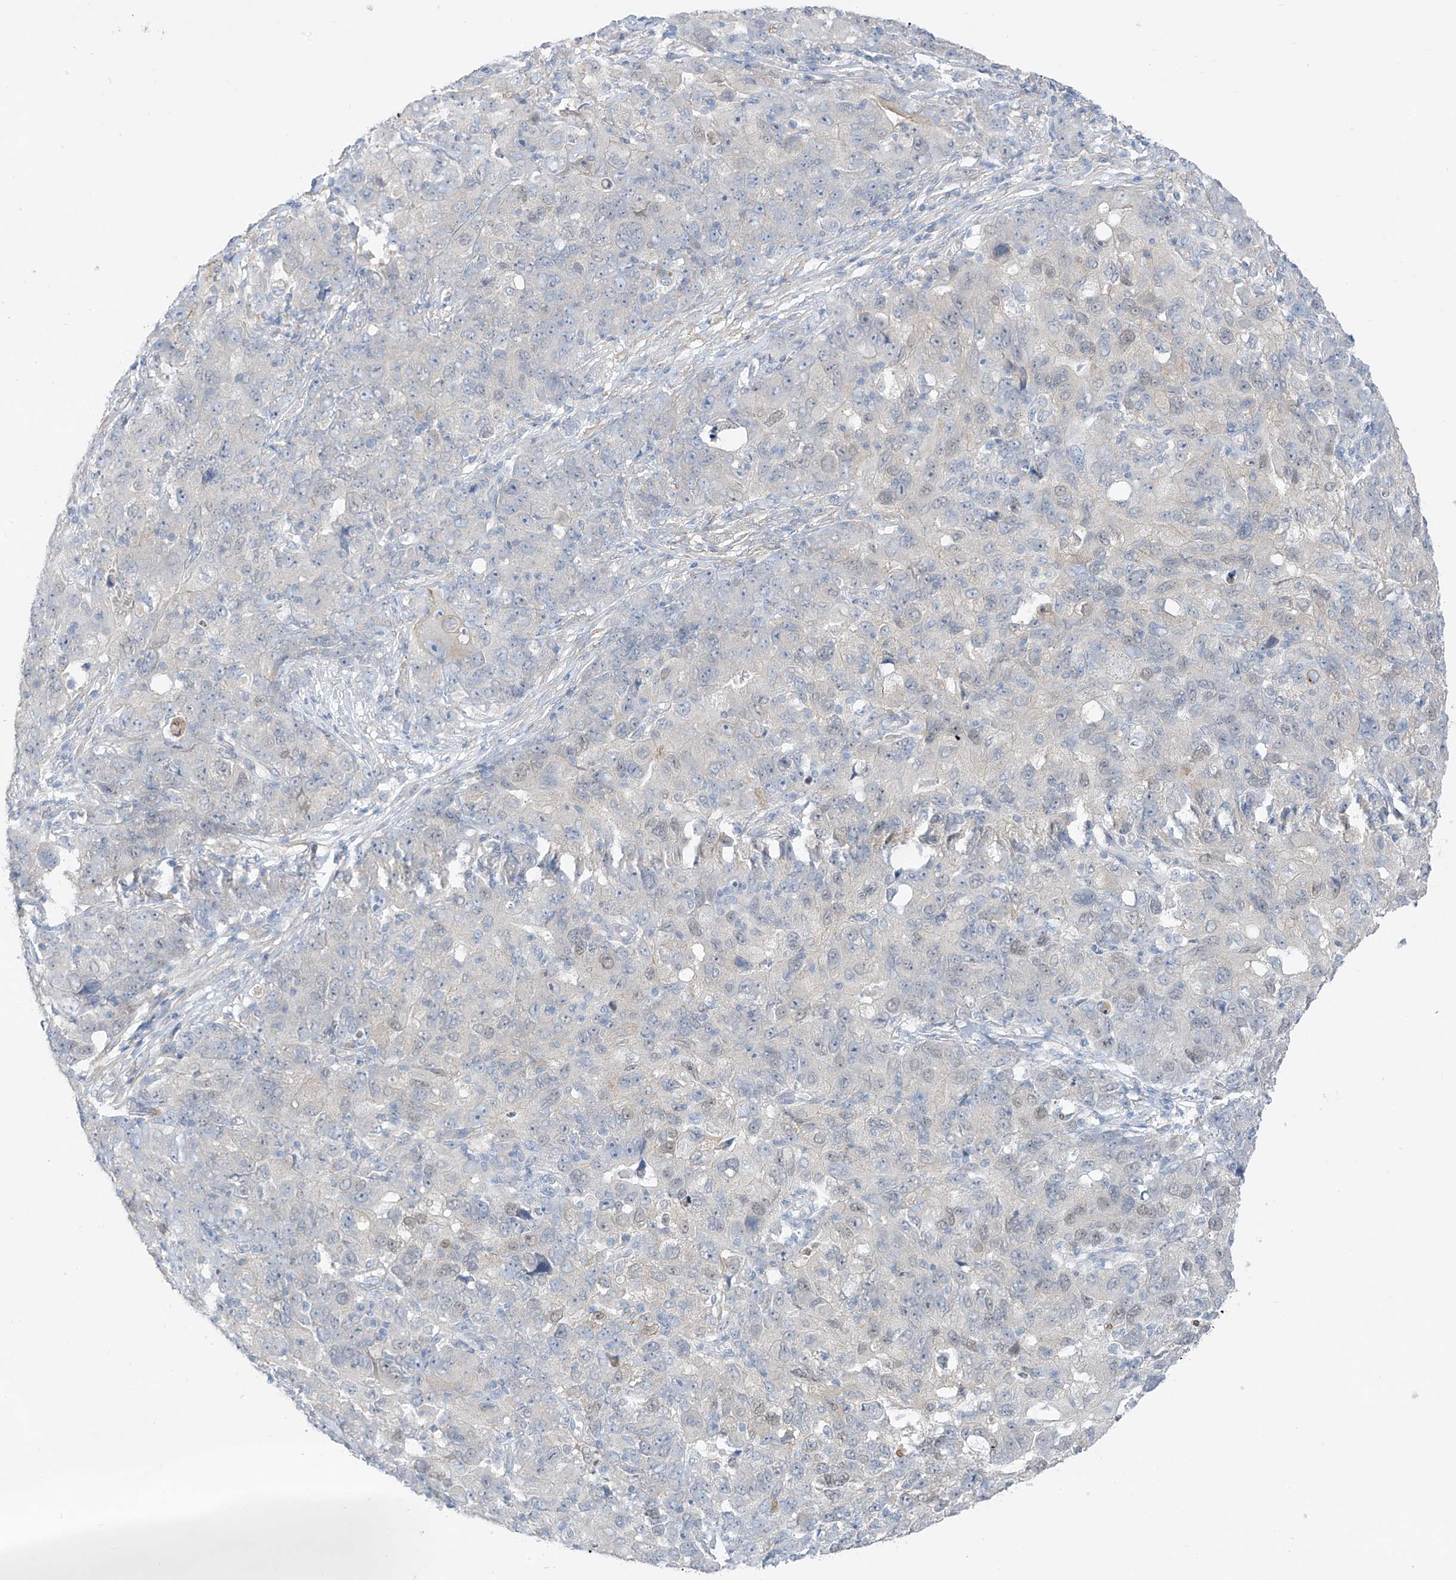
{"staining": {"intensity": "negative", "quantity": "none", "location": "none"}, "tissue": "ovarian cancer", "cell_type": "Tumor cells", "image_type": "cancer", "snomed": [{"axis": "morphology", "description": "Carcinoma, endometroid"}, {"axis": "topography", "description": "Ovary"}], "caption": "Ovarian cancer was stained to show a protein in brown. There is no significant staining in tumor cells.", "gene": "EIPR1", "patient": {"sex": "female", "age": 42}}